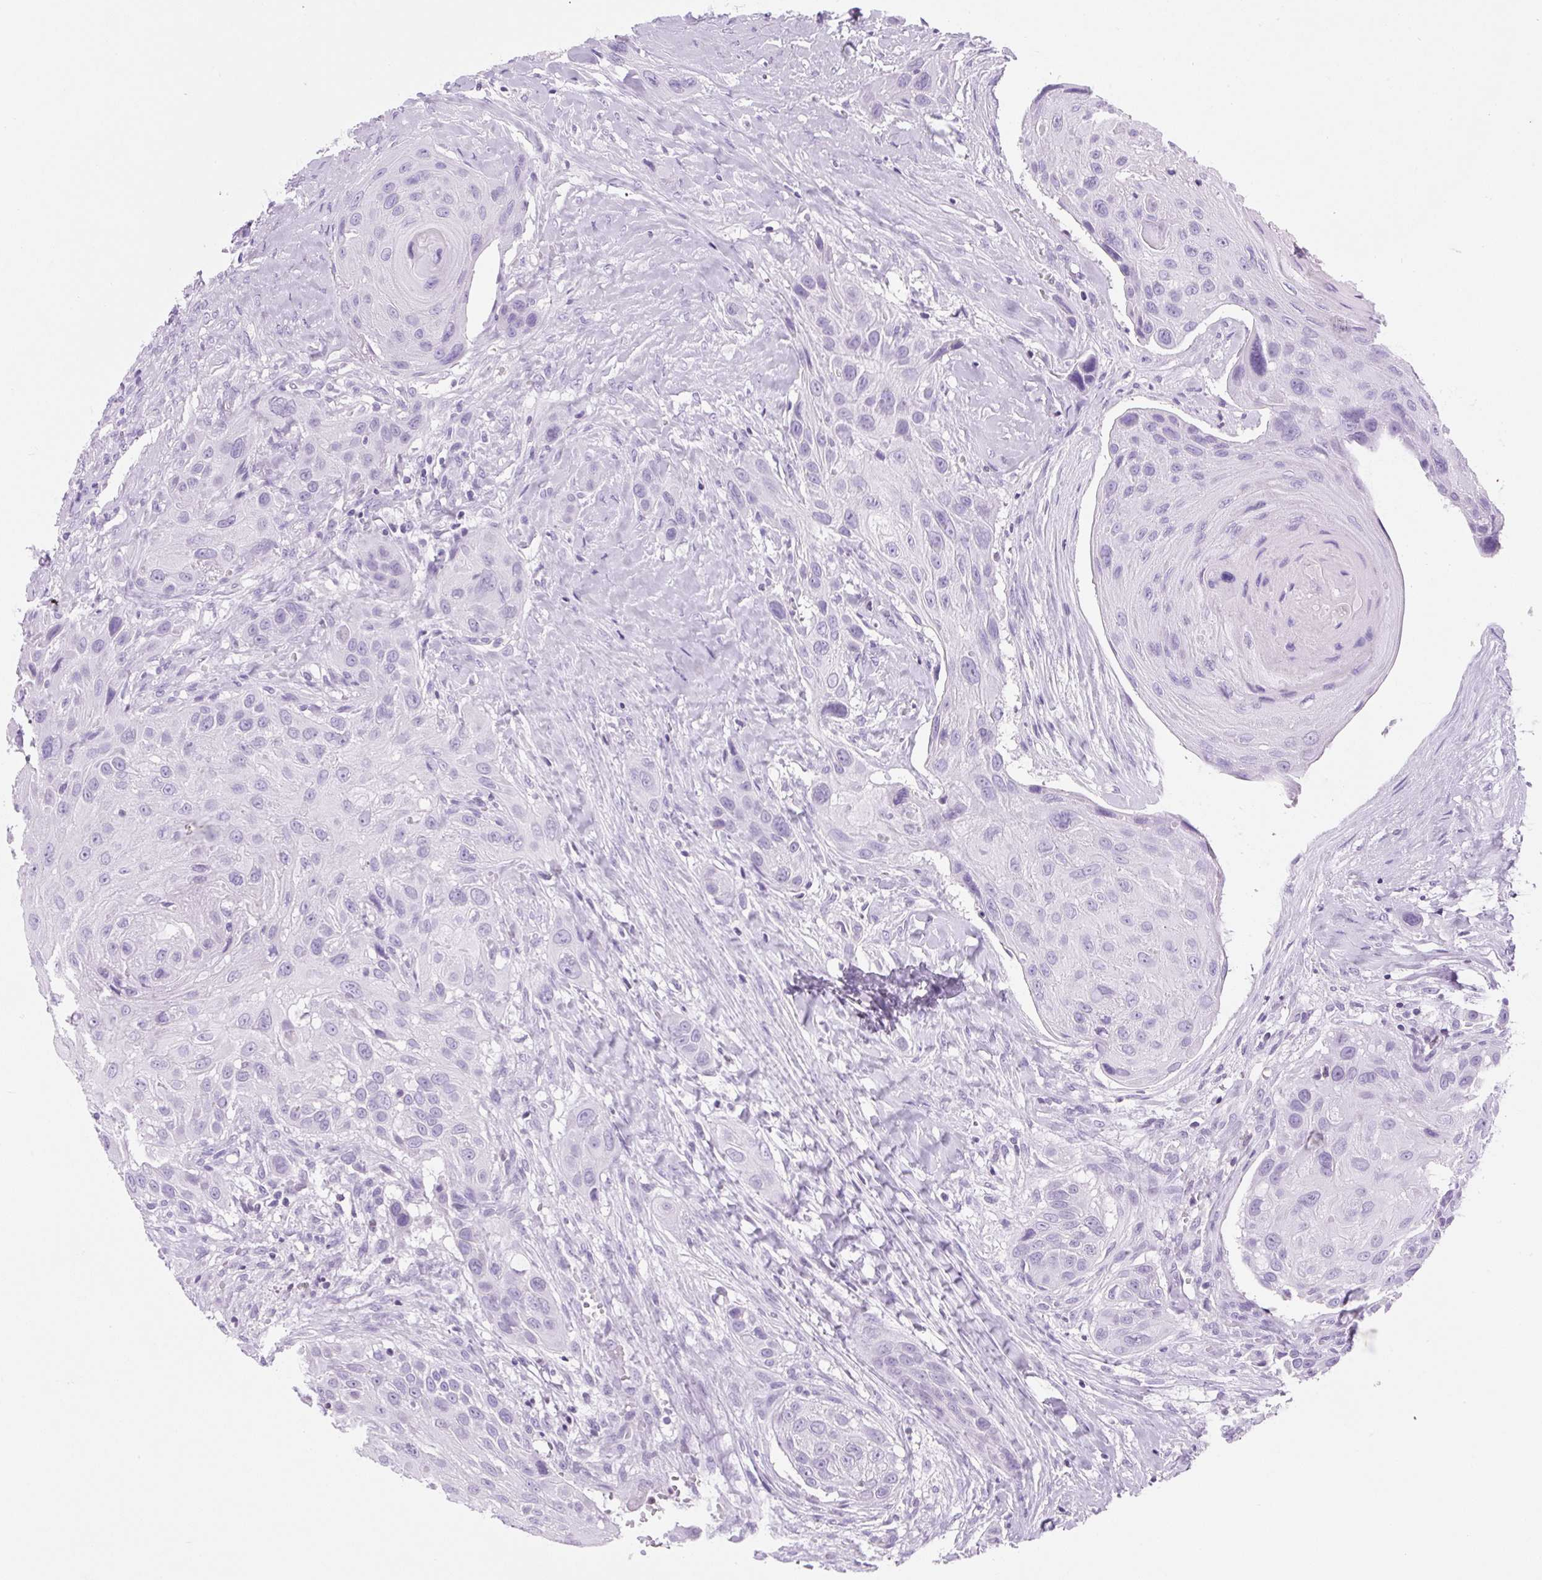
{"staining": {"intensity": "negative", "quantity": "none", "location": "none"}, "tissue": "head and neck cancer", "cell_type": "Tumor cells", "image_type": "cancer", "snomed": [{"axis": "morphology", "description": "Squamous cell carcinoma, NOS"}, {"axis": "topography", "description": "Head-Neck"}], "caption": "Micrograph shows no significant protein expression in tumor cells of head and neck cancer (squamous cell carcinoma).", "gene": "VPREB1", "patient": {"sex": "male", "age": 81}}